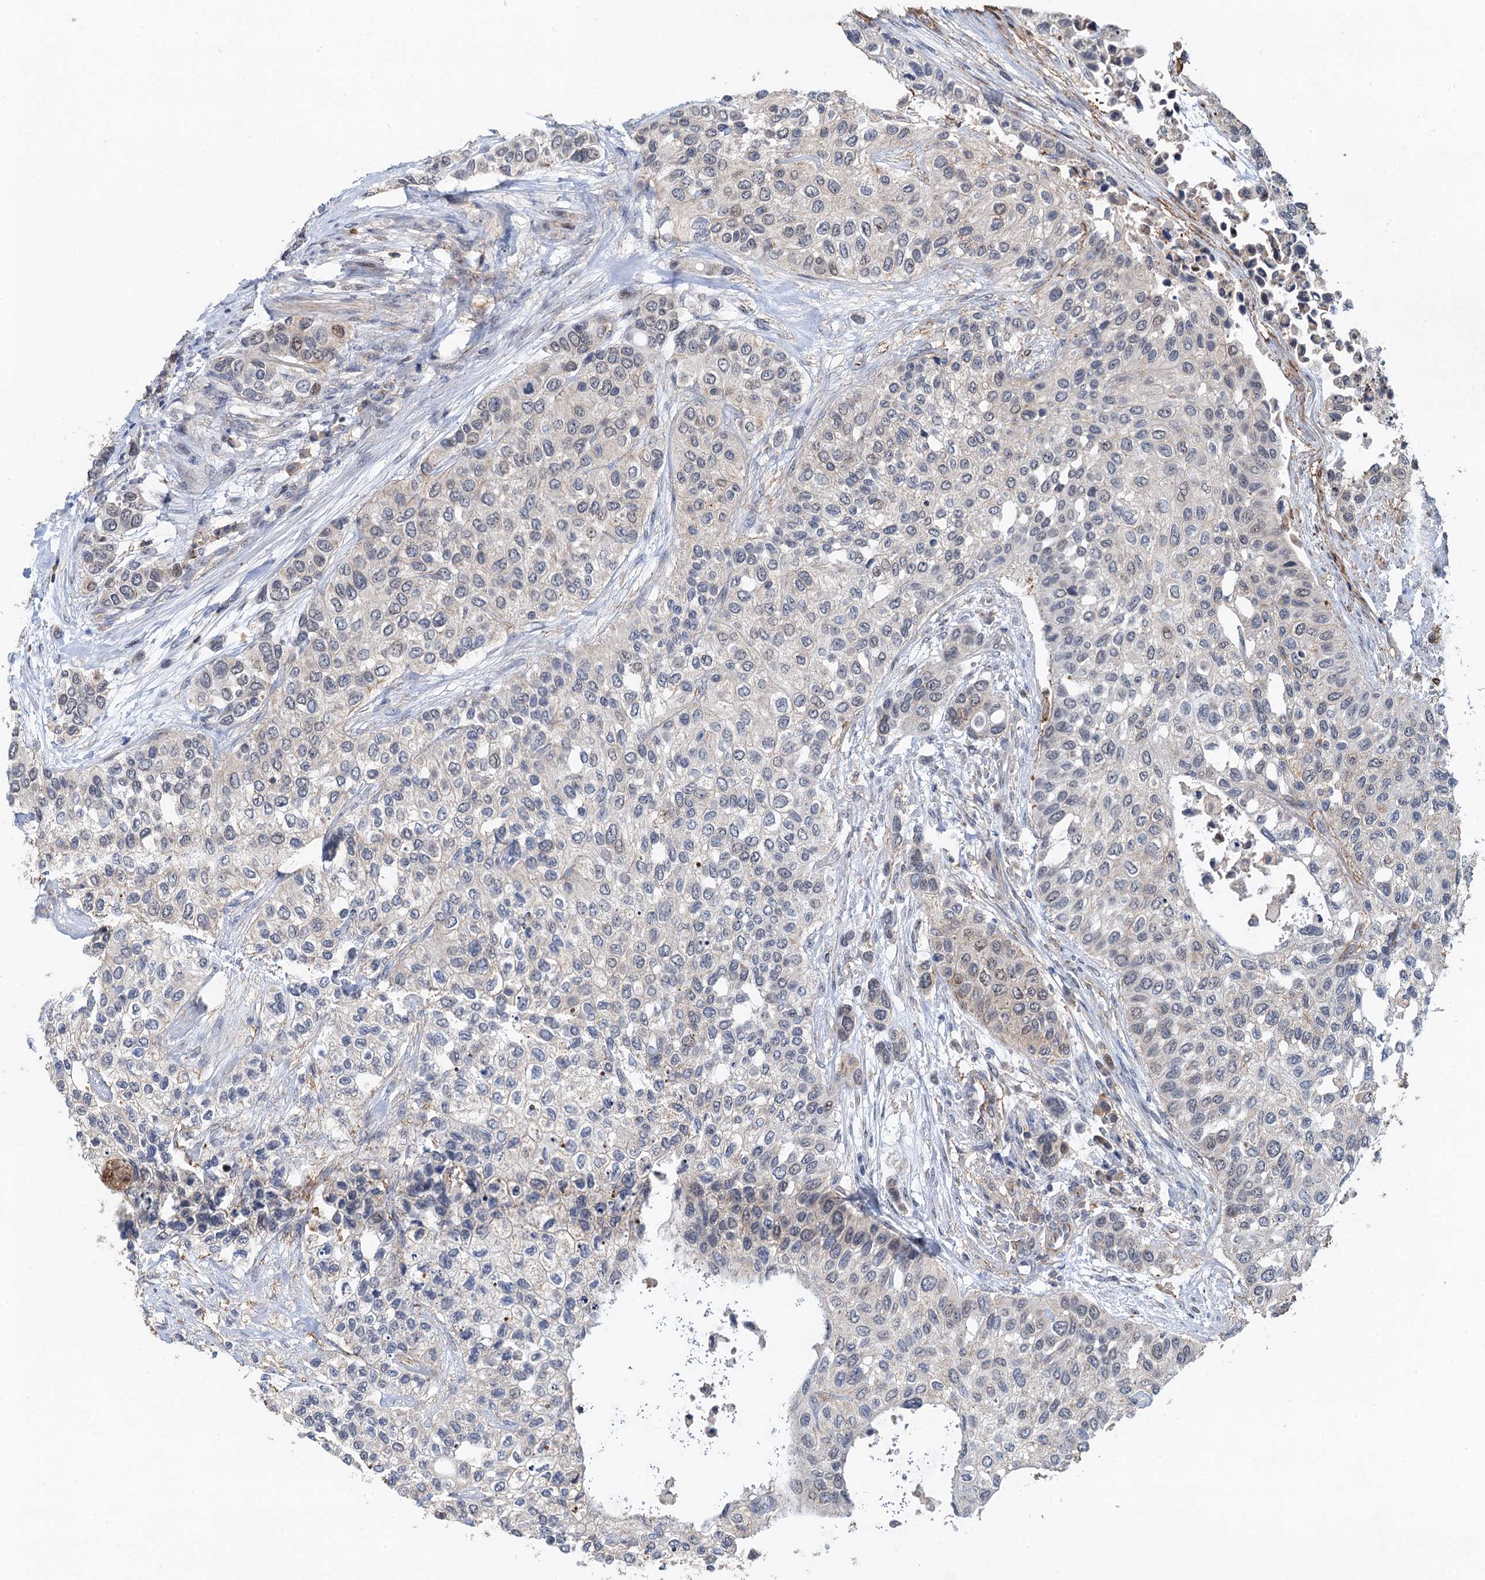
{"staining": {"intensity": "negative", "quantity": "none", "location": "none"}, "tissue": "urothelial cancer", "cell_type": "Tumor cells", "image_type": "cancer", "snomed": [{"axis": "morphology", "description": "Normal tissue, NOS"}, {"axis": "morphology", "description": "Urothelial carcinoma, High grade"}, {"axis": "topography", "description": "Vascular tissue"}, {"axis": "topography", "description": "Urinary bladder"}], "caption": "A high-resolution histopathology image shows IHC staining of high-grade urothelial carcinoma, which exhibits no significant expression in tumor cells. (Brightfield microscopy of DAB immunohistochemistry (IHC) at high magnification).", "gene": "TMA16", "patient": {"sex": "female", "age": 56}}